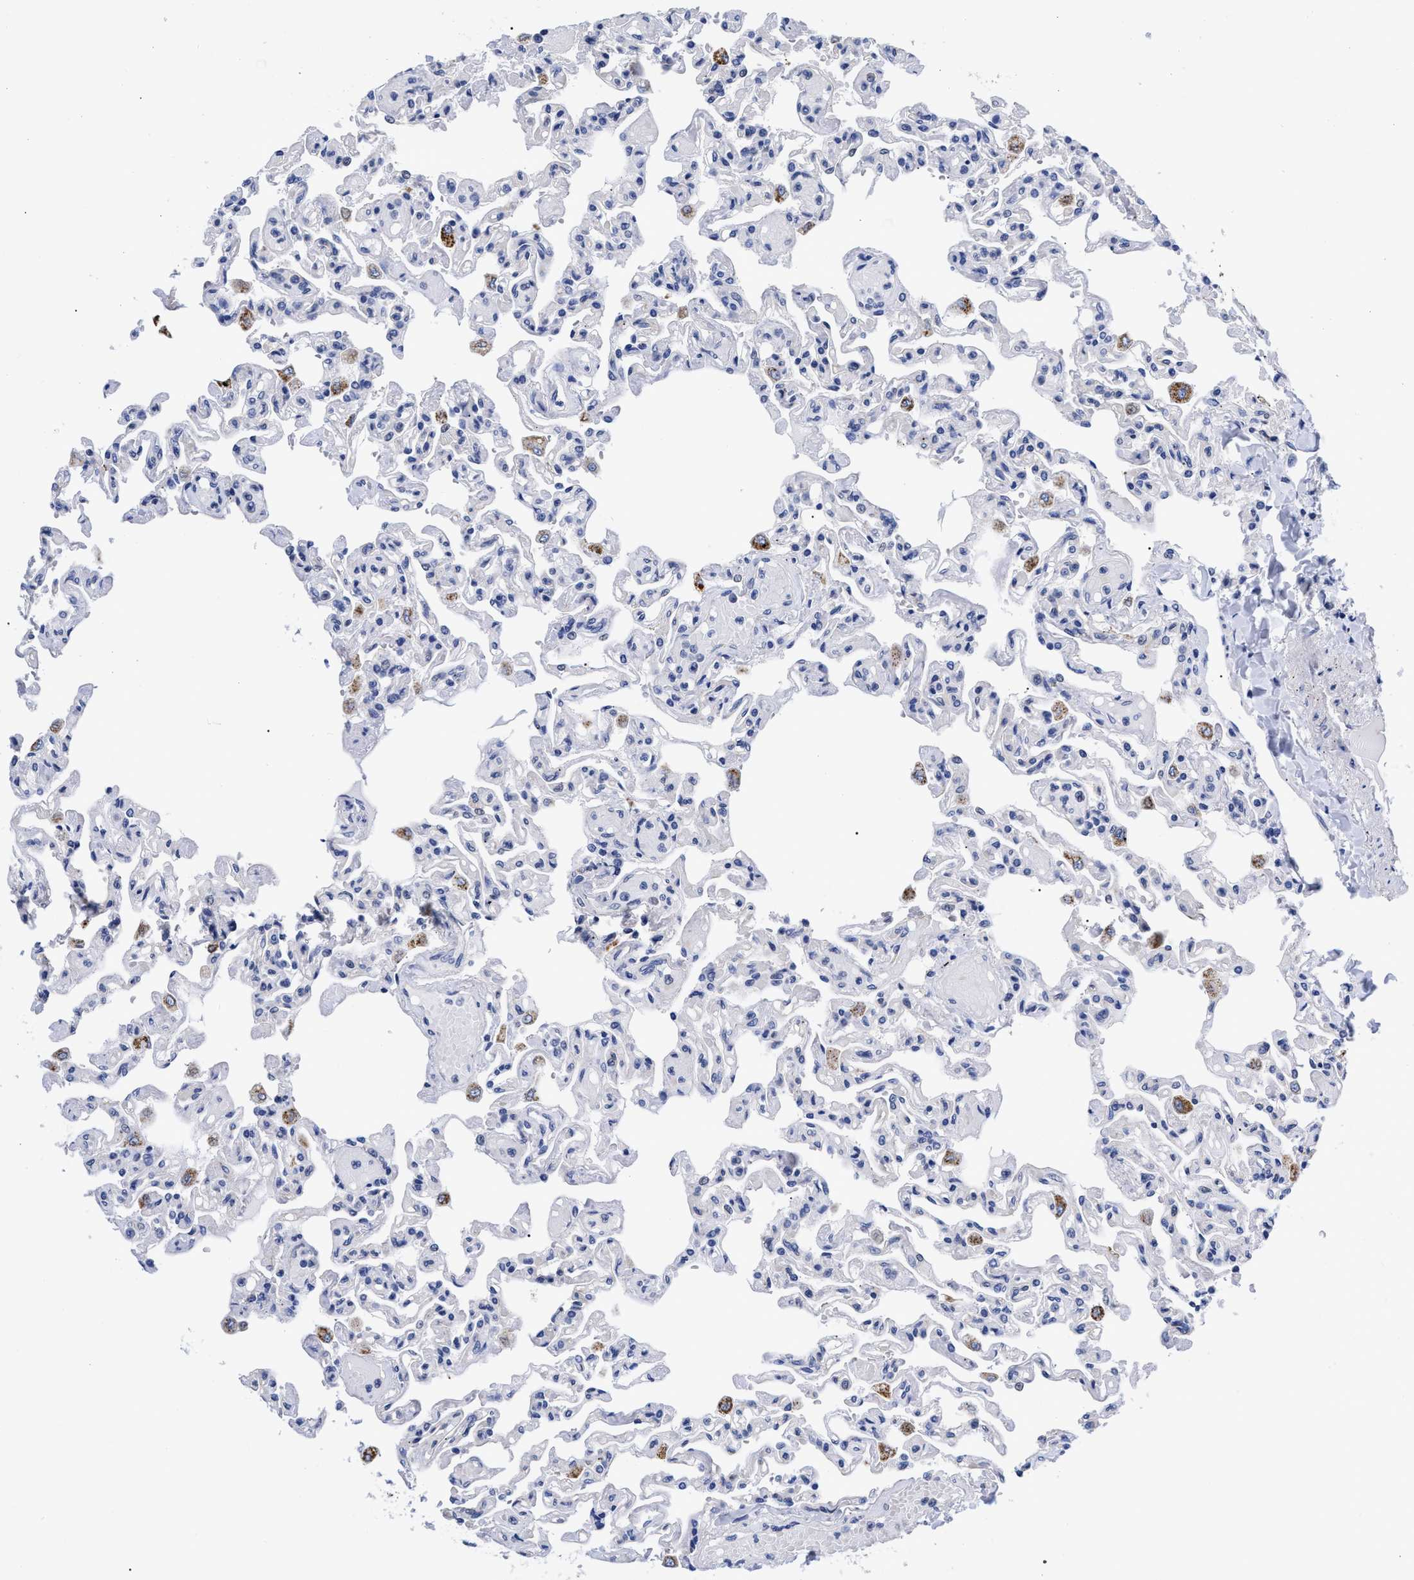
{"staining": {"intensity": "negative", "quantity": "none", "location": "none"}, "tissue": "lung", "cell_type": "Alveolar cells", "image_type": "normal", "snomed": [{"axis": "morphology", "description": "Normal tissue, NOS"}, {"axis": "topography", "description": "Lung"}], "caption": "Histopathology image shows no protein positivity in alveolar cells of benign lung.", "gene": "IRAG2", "patient": {"sex": "male", "age": 21}}